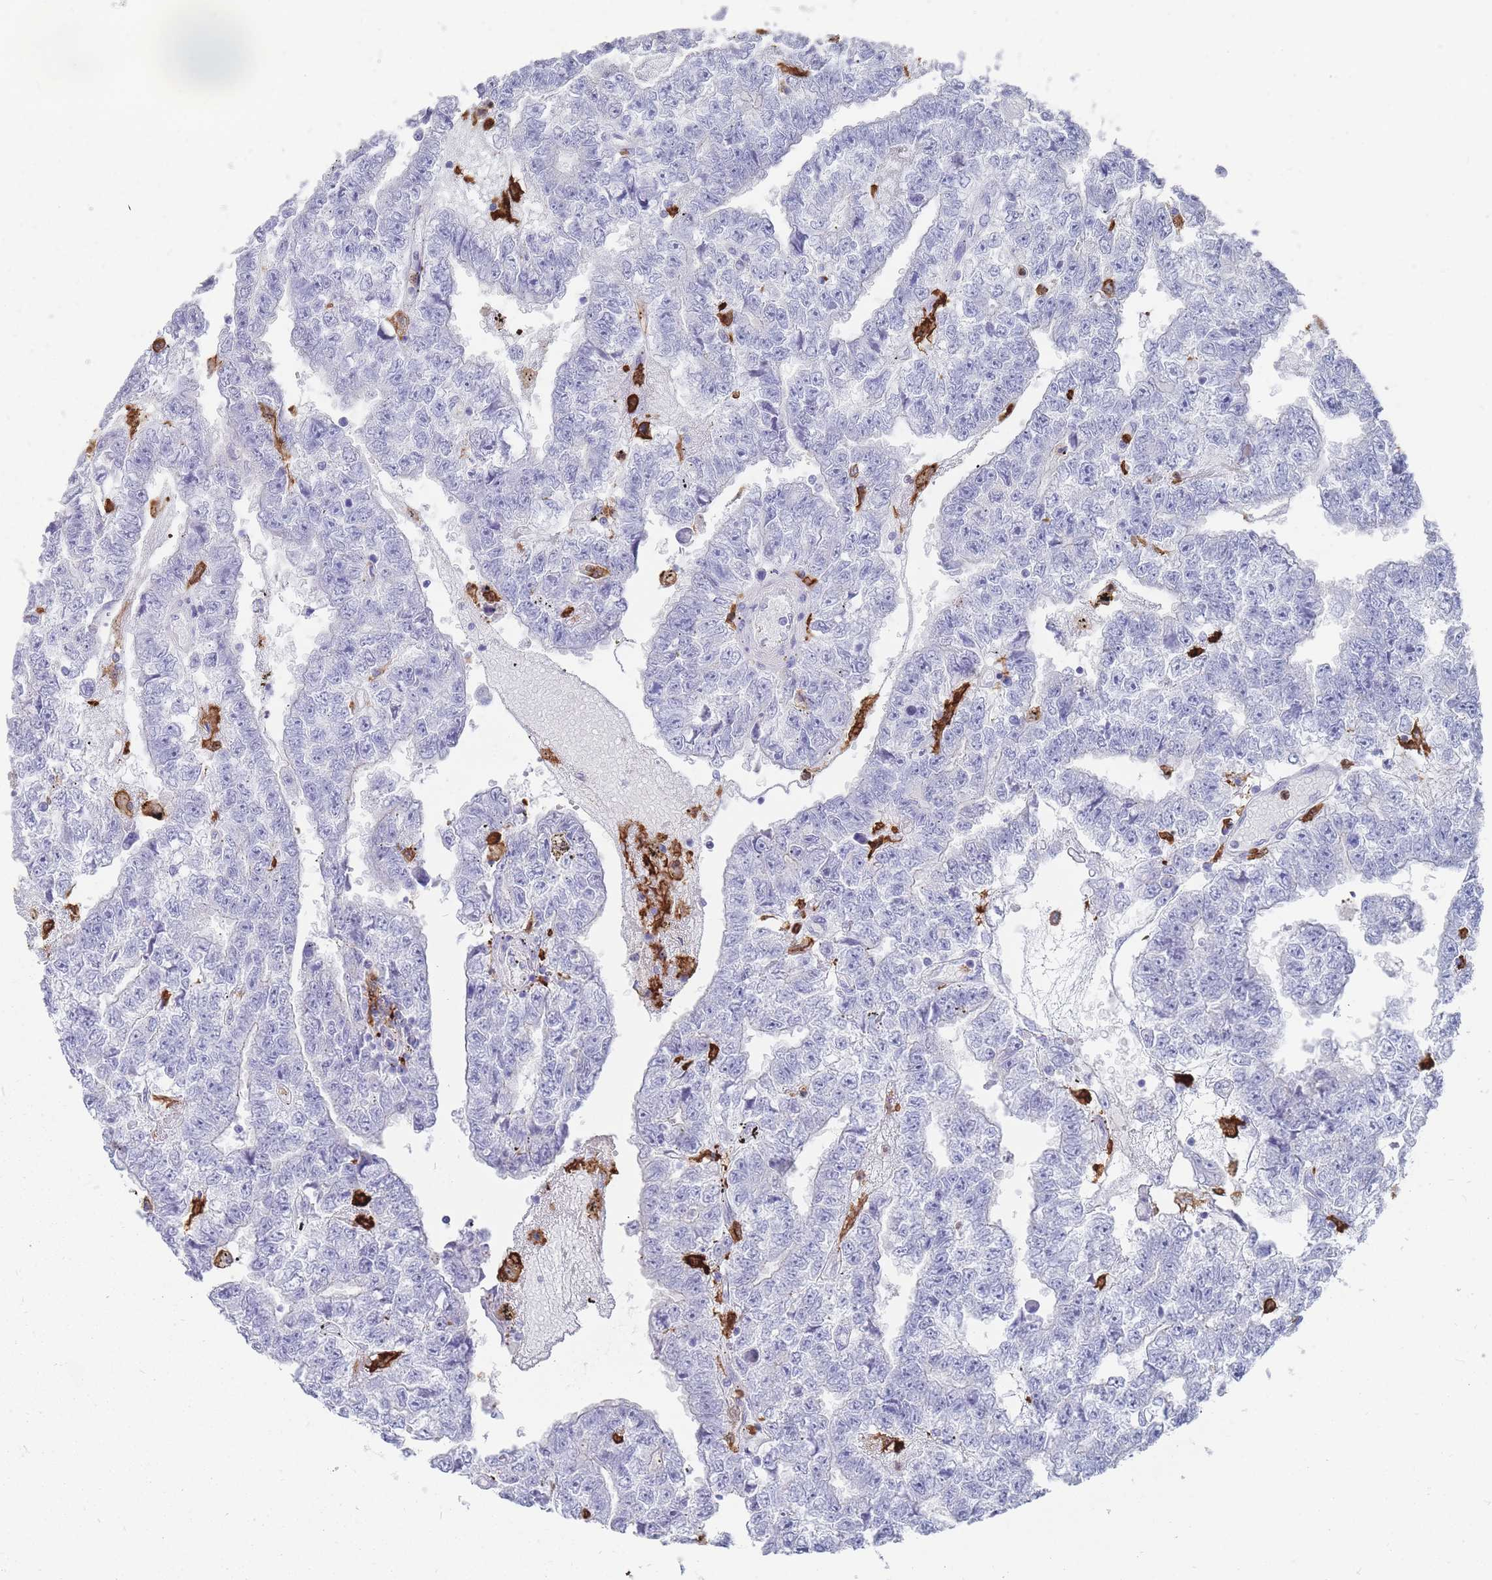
{"staining": {"intensity": "negative", "quantity": "none", "location": "none"}, "tissue": "testis cancer", "cell_type": "Tumor cells", "image_type": "cancer", "snomed": [{"axis": "morphology", "description": "Carcinoma, Embryonal, NOS"}, {"axis": "topography", "description": "Testis"}], "caption": "IHC histopathology image of human embryonal carcinoma (testis) stained for a protein (brown), which exhibits no expression in tumor cells. (DAB immunohistochemistry (IHC) visualized using brightfield microscopy, high magnification).", "gene": "AIF1", "patient": {"sex": "male", "age": 25}}